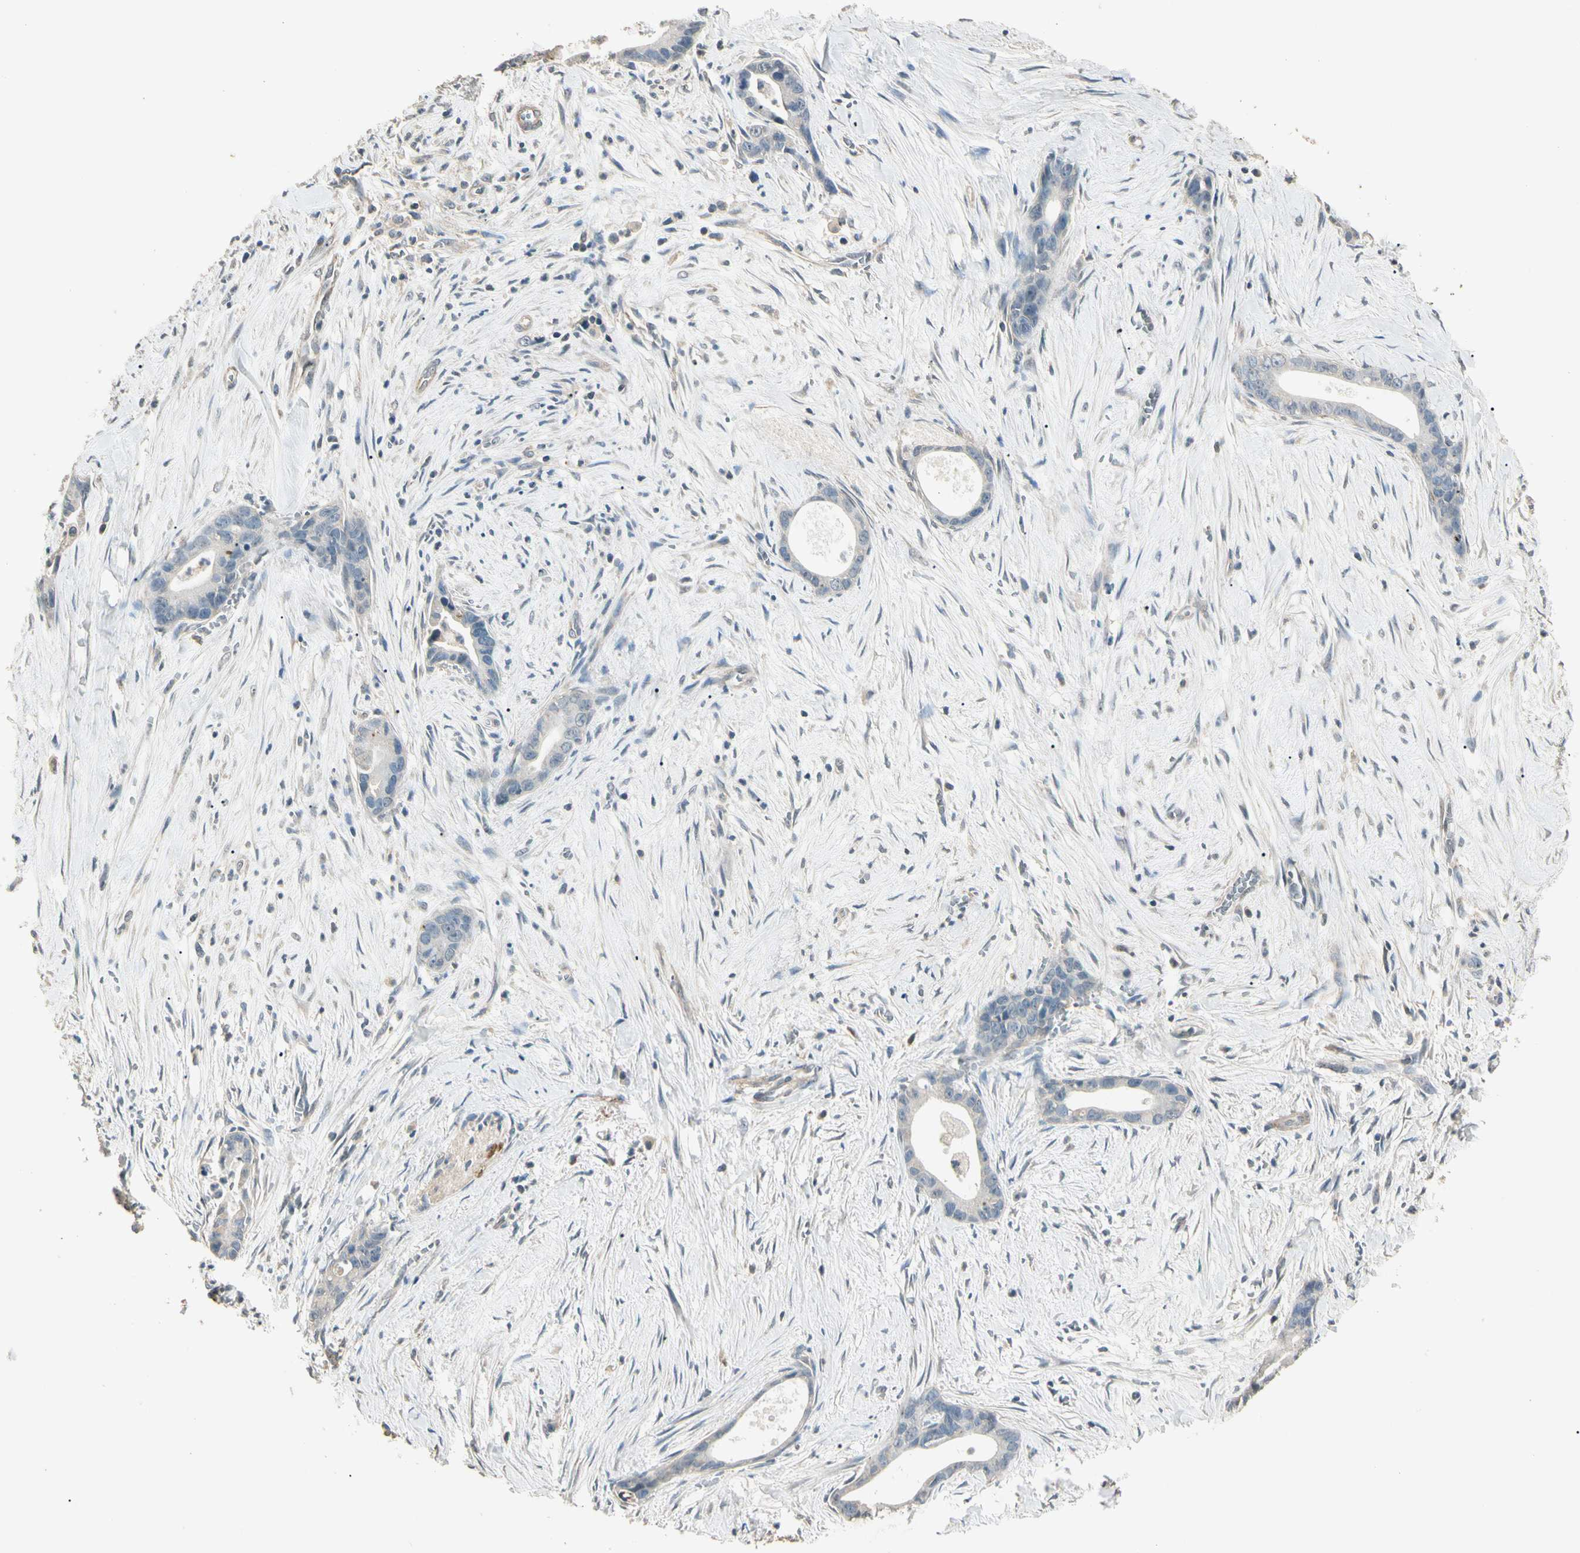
{"staining": {"intensity": "negative", "quantity": "none", "location": "none"}, "tissue": "liver cancer", "cell_type": "Tumor cells", "image_type": "cancer", "snomed": [{"axis": "morphology", "description": "Cholangiocarcinoma"}, {"axis": "topography", "description": "Liver"}], "caption": "Immunohistochemical staining of human cholangiocarcinoma (liver) exhibits no significant staining in tumor cells. Nuclei are stained in blue.", "gene": "CDH6", "patient": {"sex": "female", "age": 55}}